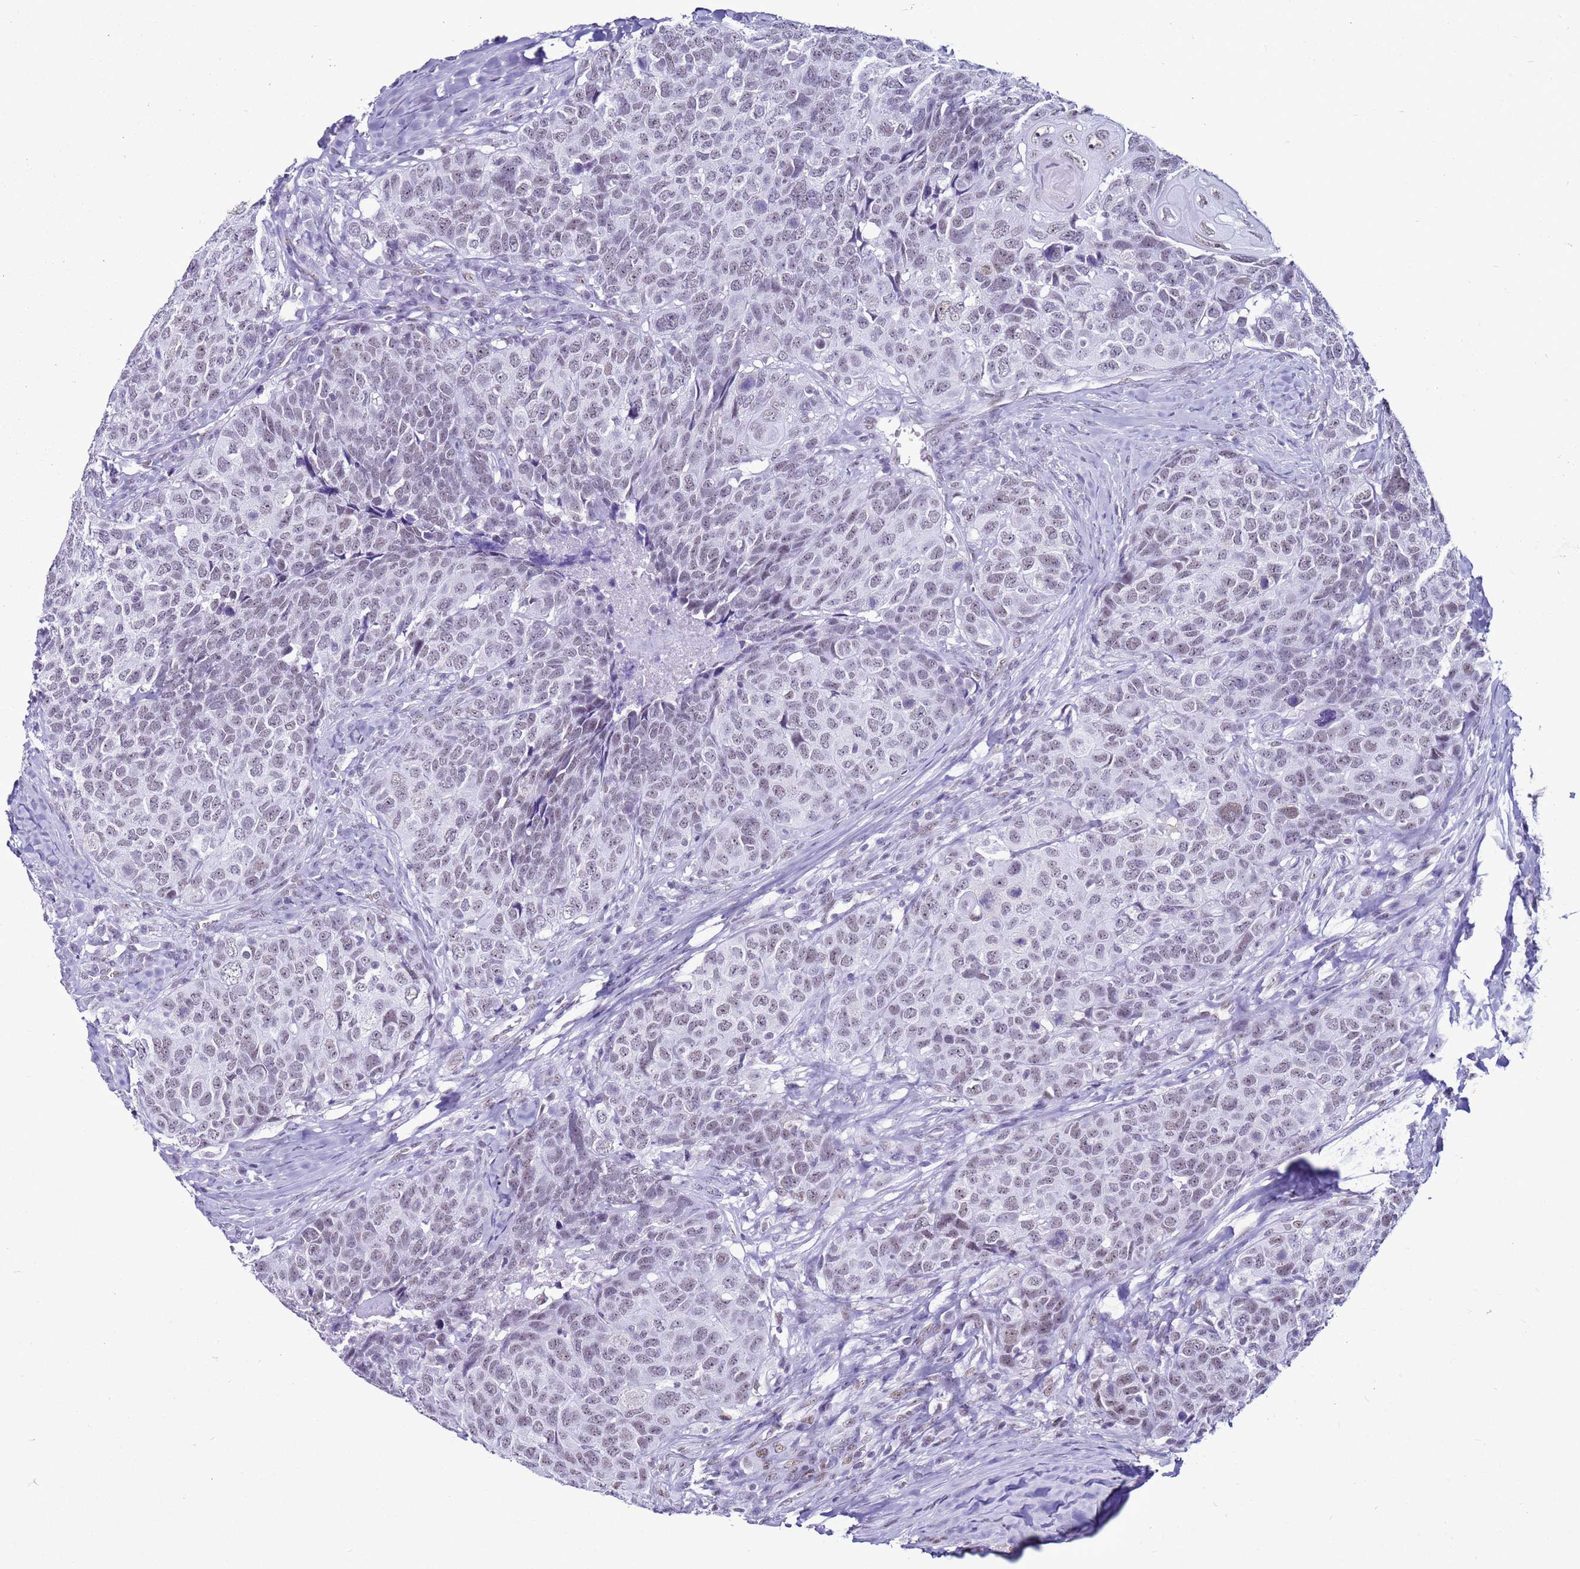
{"staining": {"intensity": "weak", "quantity": "25%-75%", "location": "nuclear"}, "tissue": "head and neck cancer", "cell_type": "Tumor cells", "image_type": "cancer", "snomed": [{"axis": "morphology", "description": "Squamous cell carcinoma, NOS"}, {"axis": "topography", "description": "Head-Neck"}], "caption": "Immunohistochemistry of head and neck cancer demonstrates low levels of weak nuclear staining in about 25%-75% of tumor cells. Nuclei are stained in blue.", "gene": "DHX15", "patient": {"sex": "male", "age": 66}}